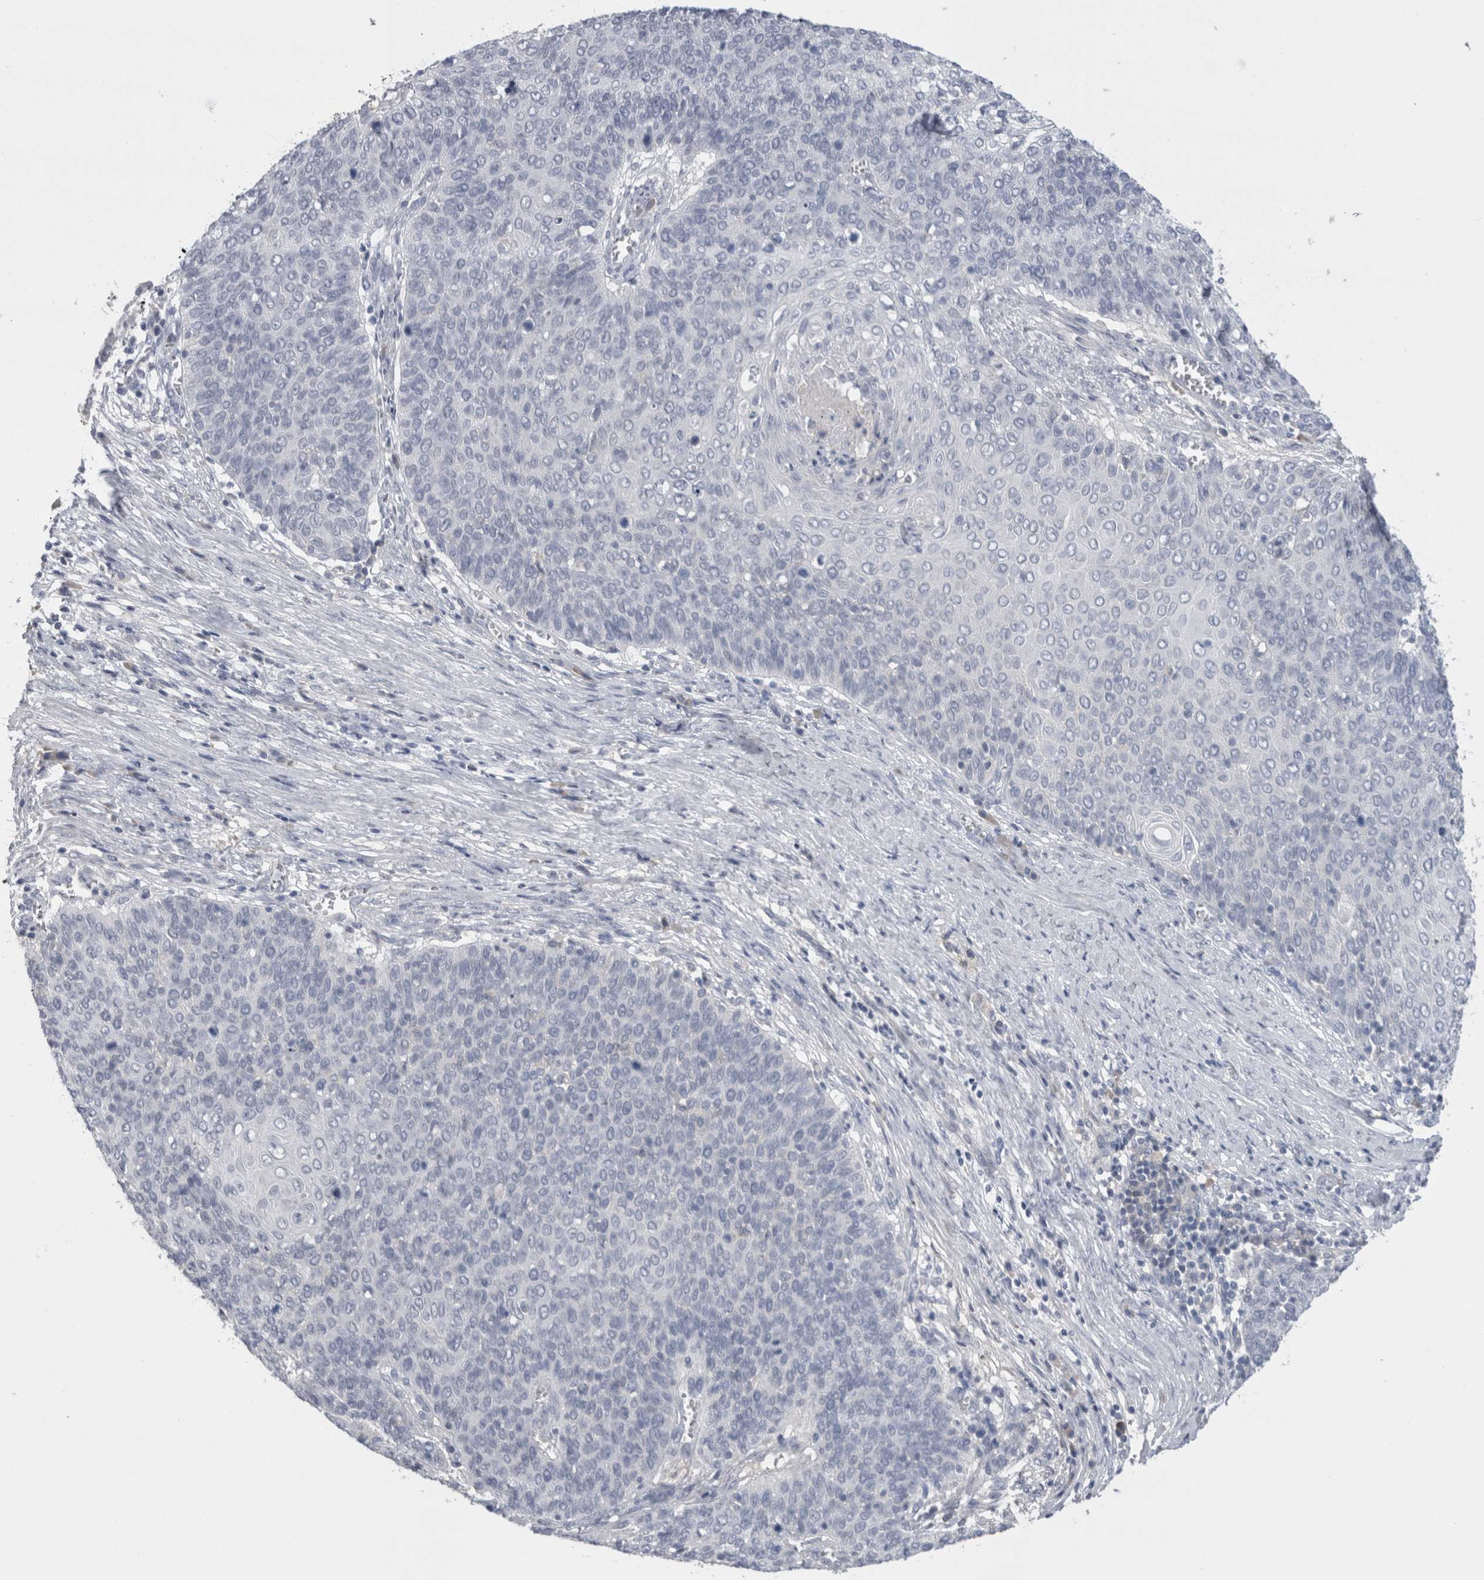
{"staining": {"intensity": "negative", "quantity": "none", "location": "none"}, "tissue": "cervical cancer", "cell_type": "Tumor cells", "image_type": "cancer", "snomed": [{"axis": "morphology", "description": "Squamous cell carcinoma, NOS"}, {"axis": "topography", "description": "Cervix"}], "caption": "Cervical cancer was stained to show a protein in brown. There is no significant expression in tumor cells.", "gene": "REG1A", "patient": {"sex": "female", "age": 39}}